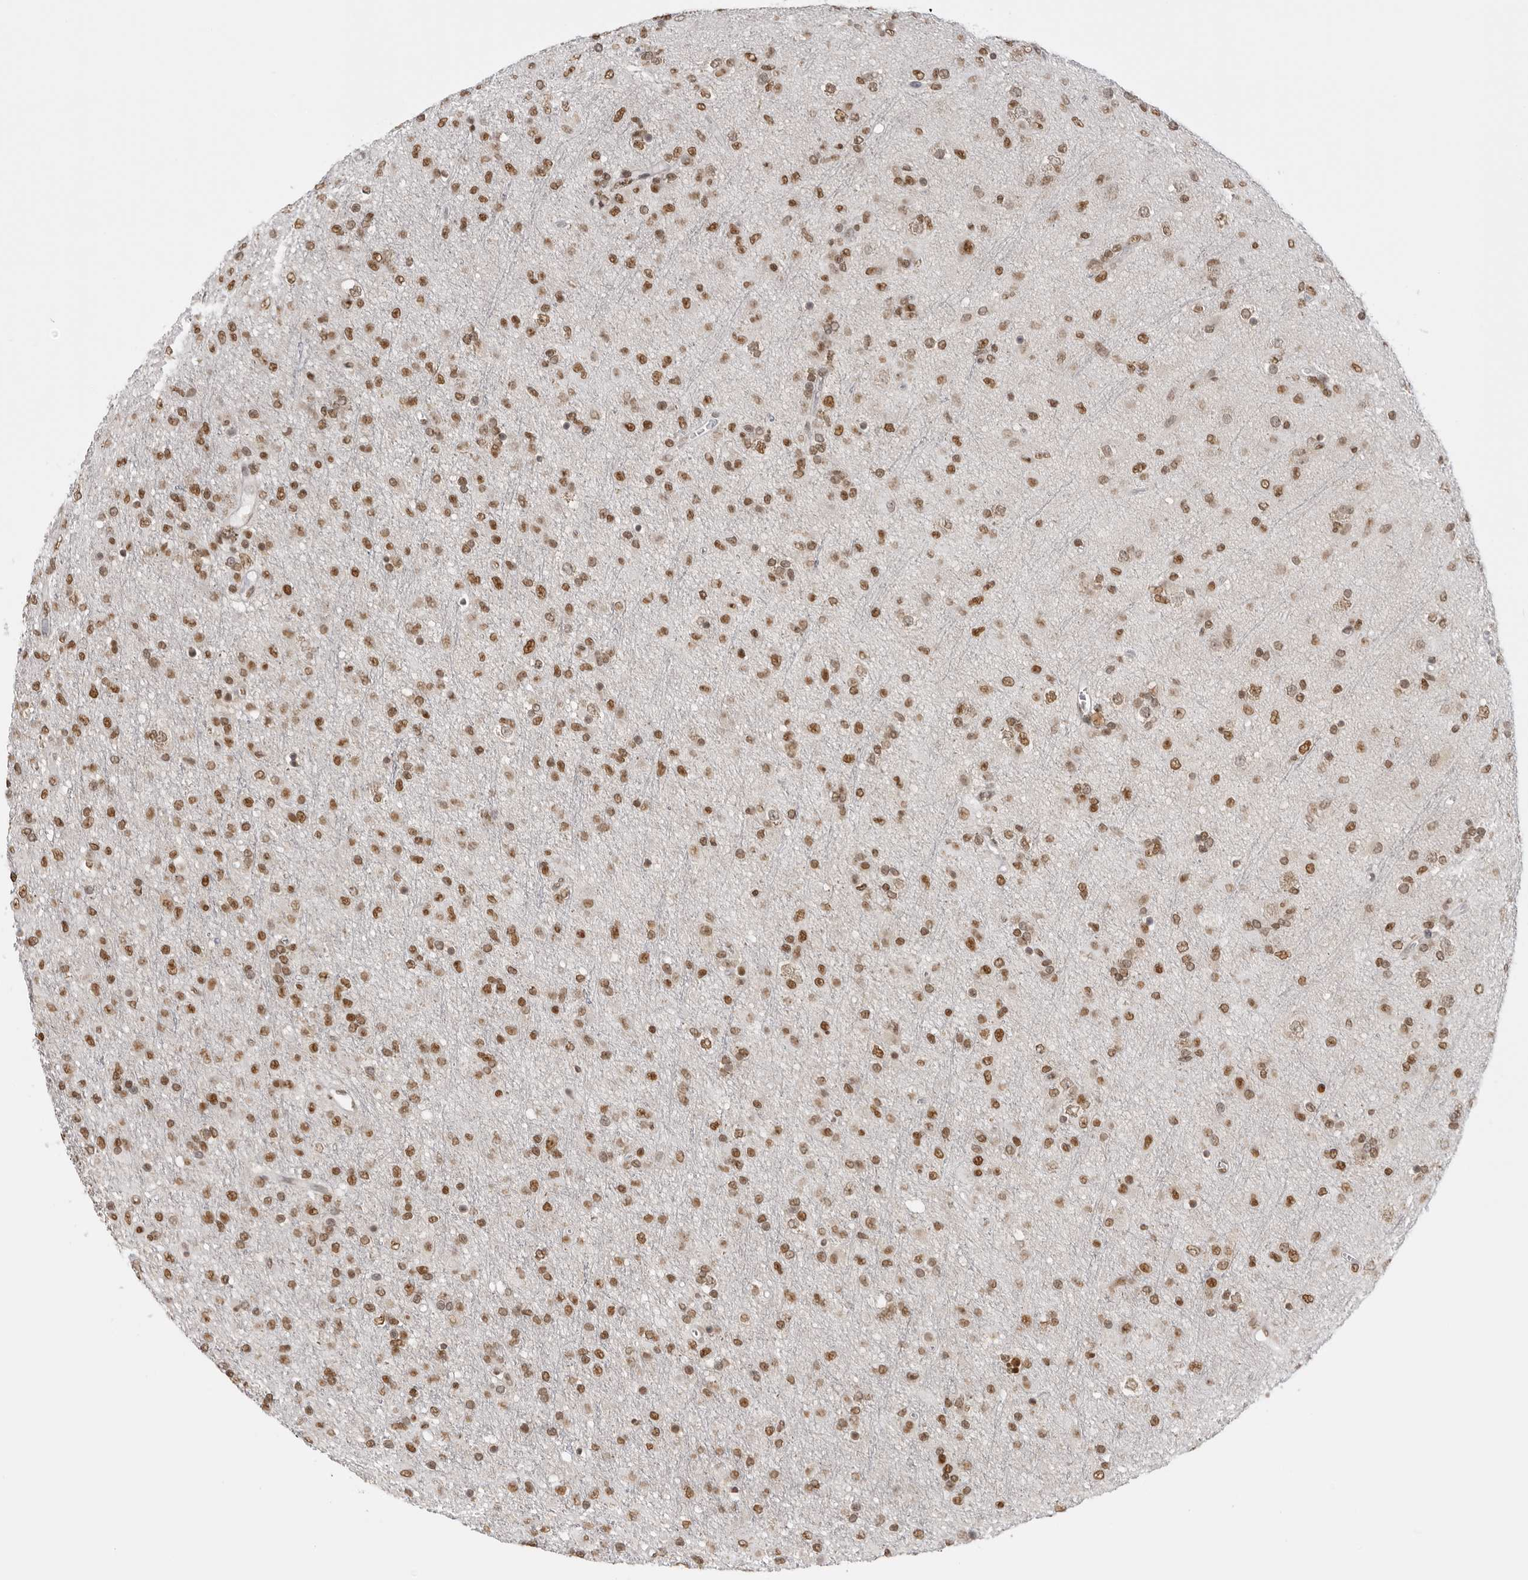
{"staining": {"intensity": "moderate", "quantity": ">75%", "location": "nuclear"}, "tissue": "glioma", "cell_type": "Tumor cells", "image_type": "cancer", "snomed": [{"axis": "morphology", "description": "Glioma, malignant, Low grade"}, {"axis": "topography", "description": "Brain"}], "caption": "IHC histopathology image of neoplastic tissue: human glioma stained using immunohistochemistry (IHC) reveals medium levels of moderate protein expression localized specifically in the nuclear of tumor cells, appearing as a nuclear brown color.", "gene": "RPA2", "patient": {"sex": "male", "age": 65}}